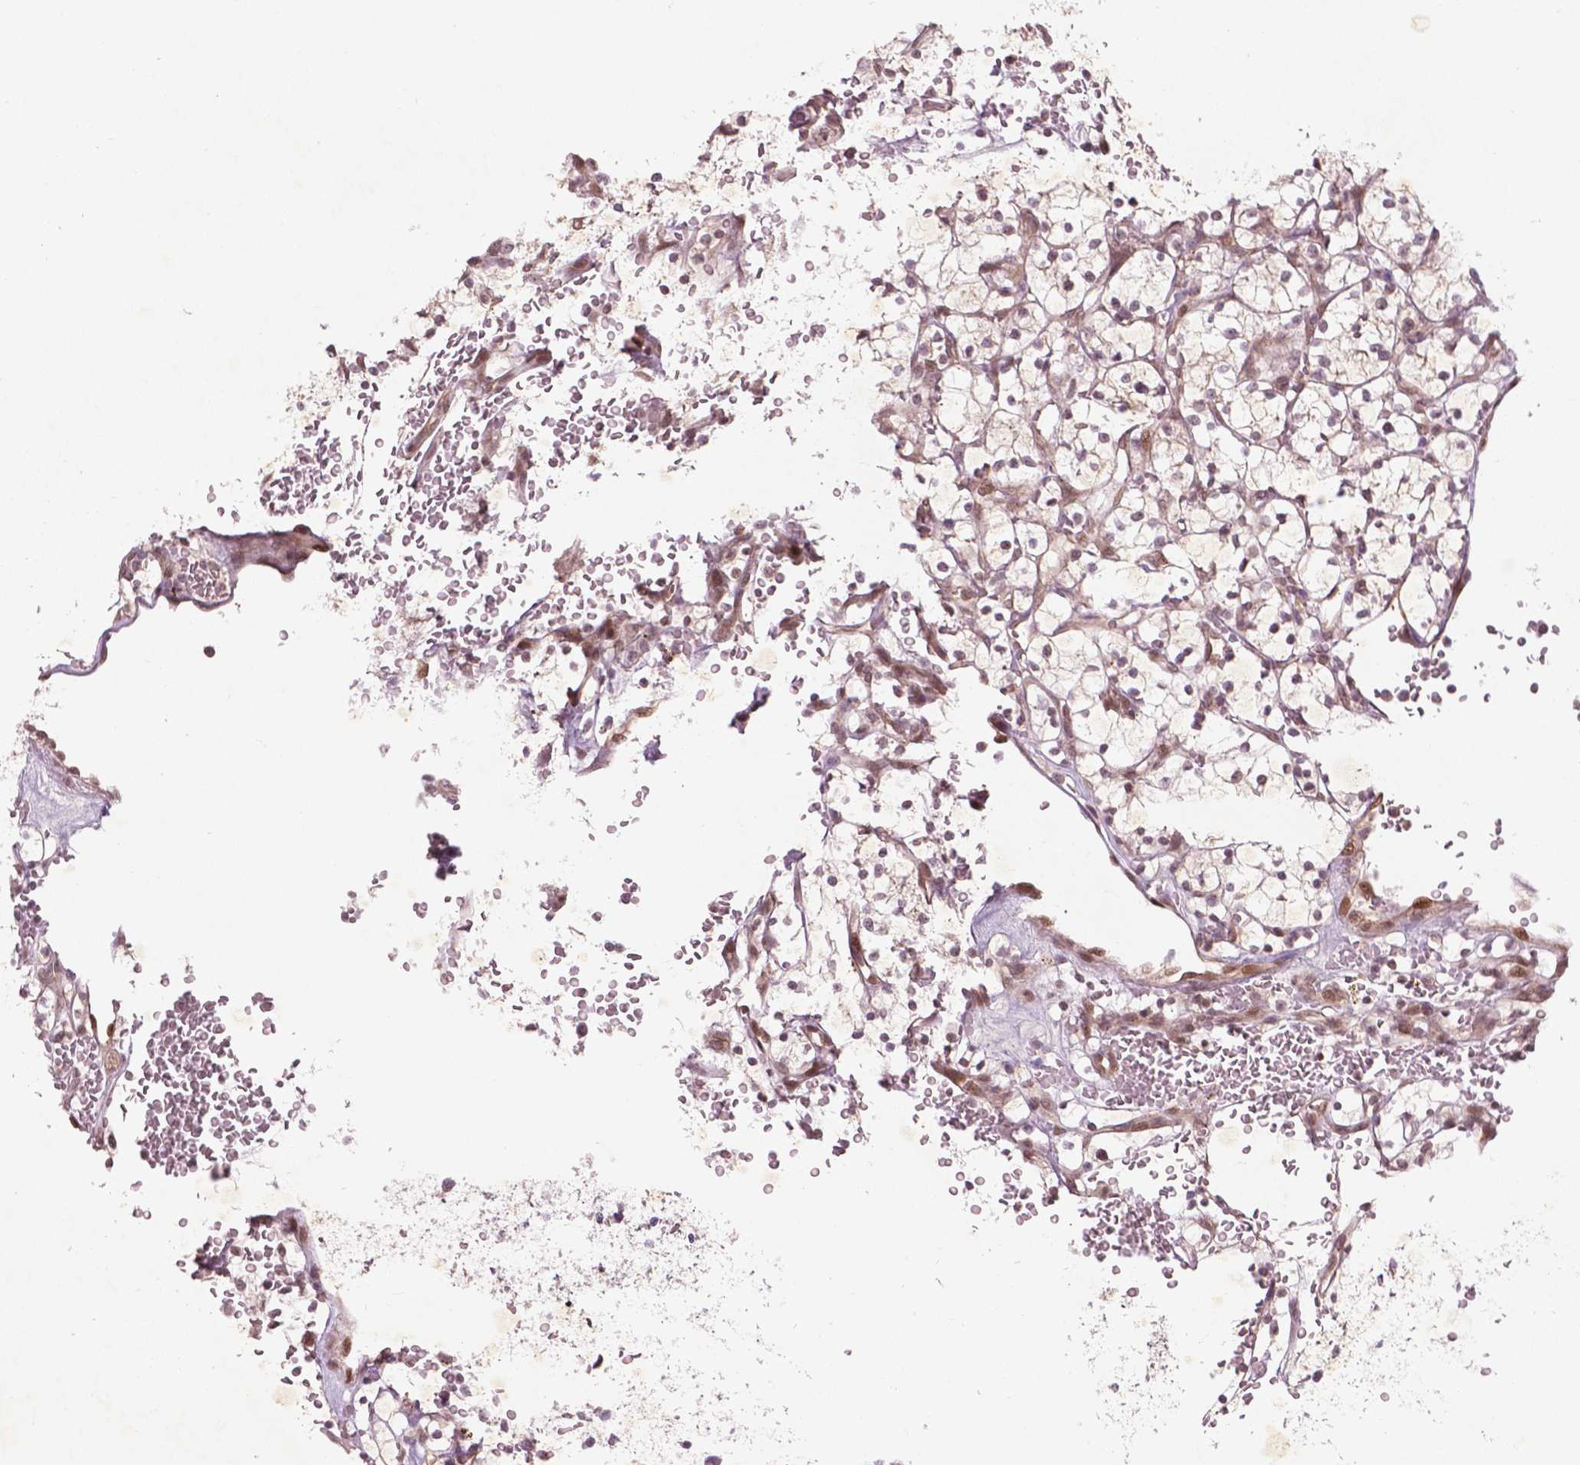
{"staining": {"intensity": "weak", "quantity": ">75%", "location": "nuclear"}, "tissue": "renal cancer", "cell_type": "Tumor cells", "image_type": "cancer", "snomed": [{"axis": "morphology", "description": "Adenocarcinoma, NOS"}, {"axis": "topography", "description": "Kidney"}], "caption": "Tumor cells demonstrate low levels of weak nuclear positivity in about >75% of cells in human renal adenocarcinoma.", "gene": "NFAT5", "patient": {"sex": "female", "age": 64}}